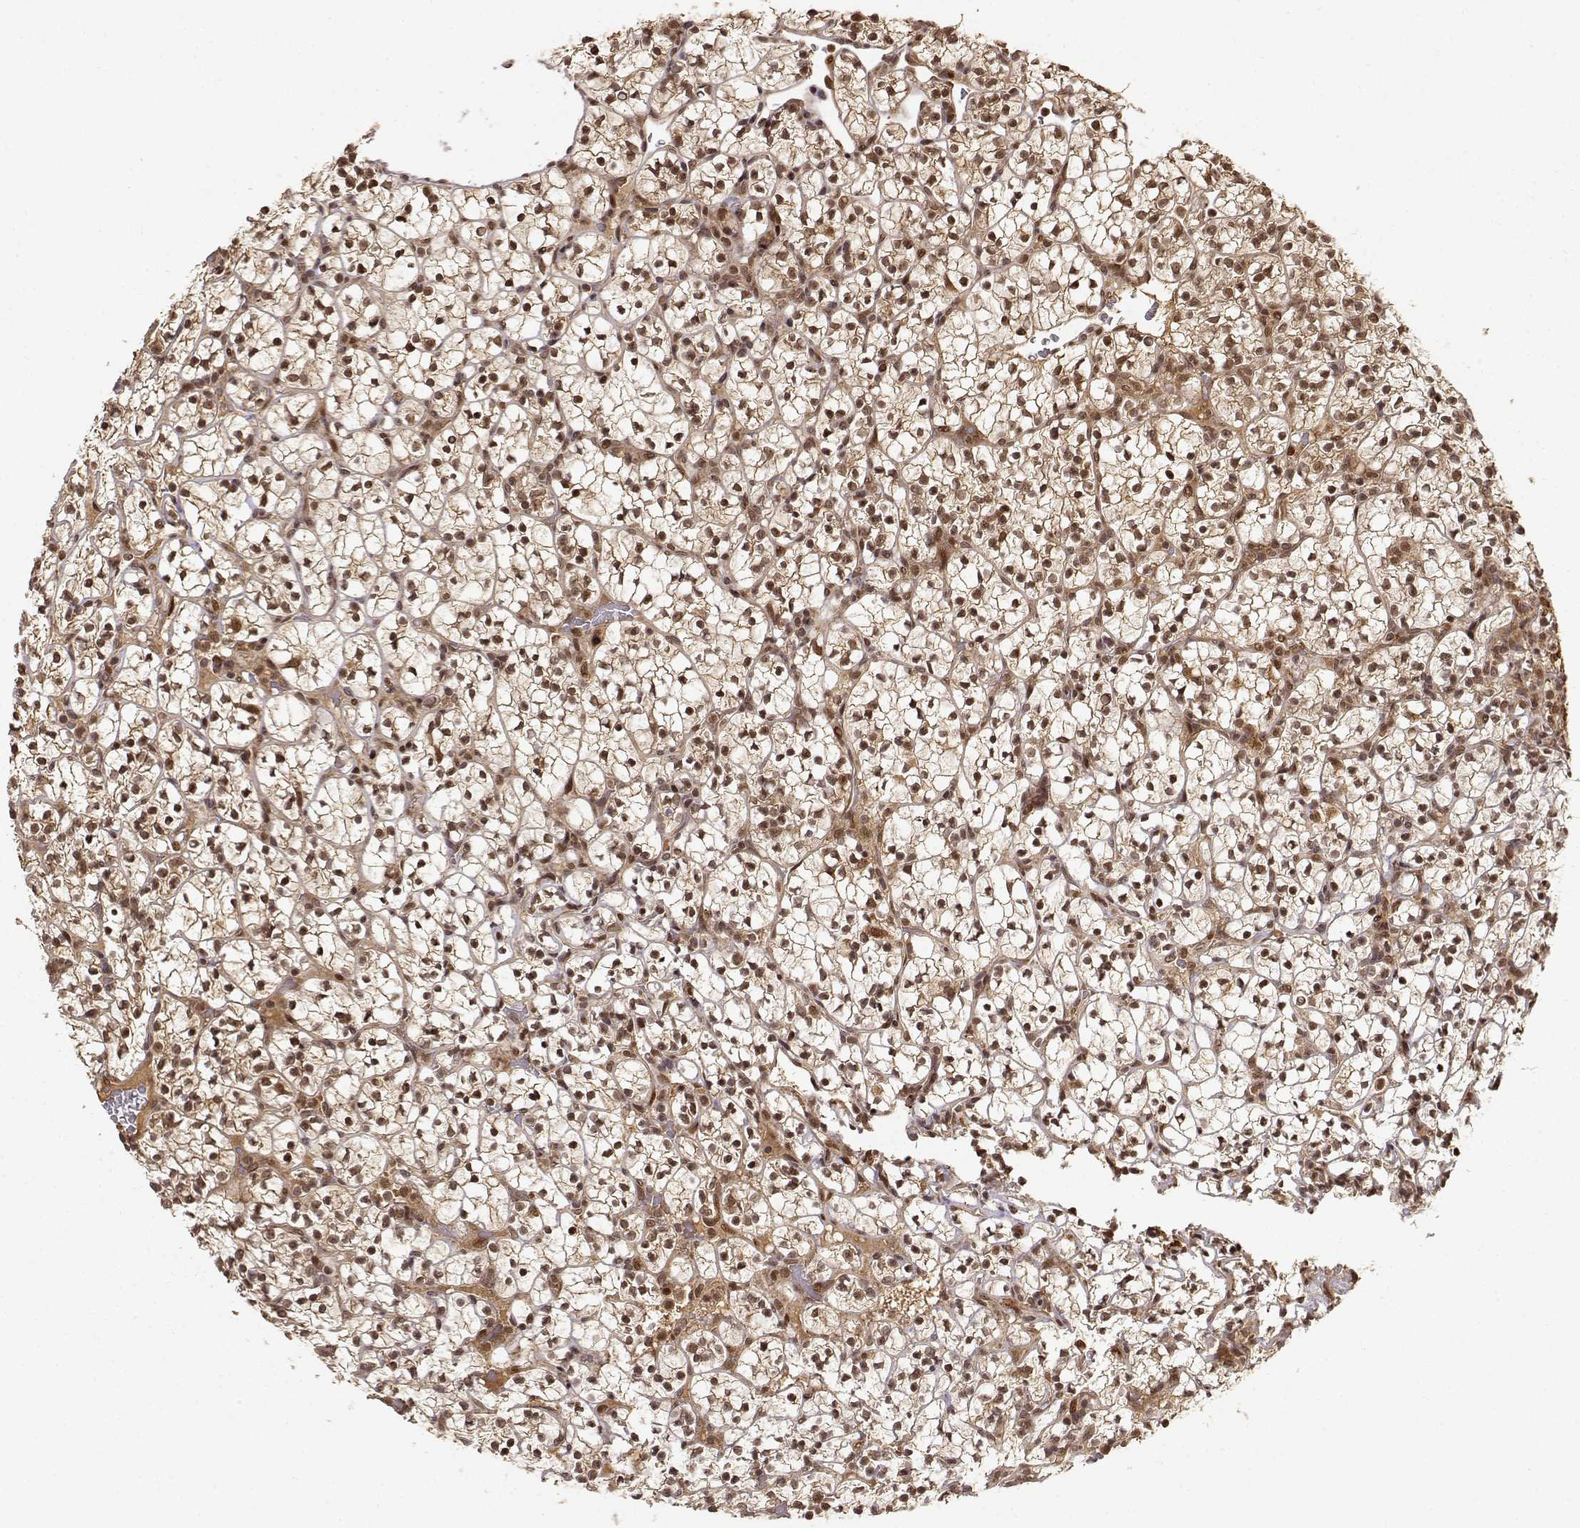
{"staining": {"intensity": "moderate", "quantity": ">75%", "location": "cytoplasmic/membranous,nuclear"}, "tissue": "renal cancer", "cell_type": "Tumor cells", "image_type": "cancer", "snomed": [{"axis": "morphology", "description": "Adenocarcinoma, NOS"}, {"axis": "topography", "description": "Kidney"}], "caption": "Renal adenocarcinoma stained for a protein (brown) reveals moderate cytoplasmic/membranous and nuclear positive expression in approximately >75% of tumor cells.", "gene": "MAEA", "patient": {"sex": "female", "age": 89}}